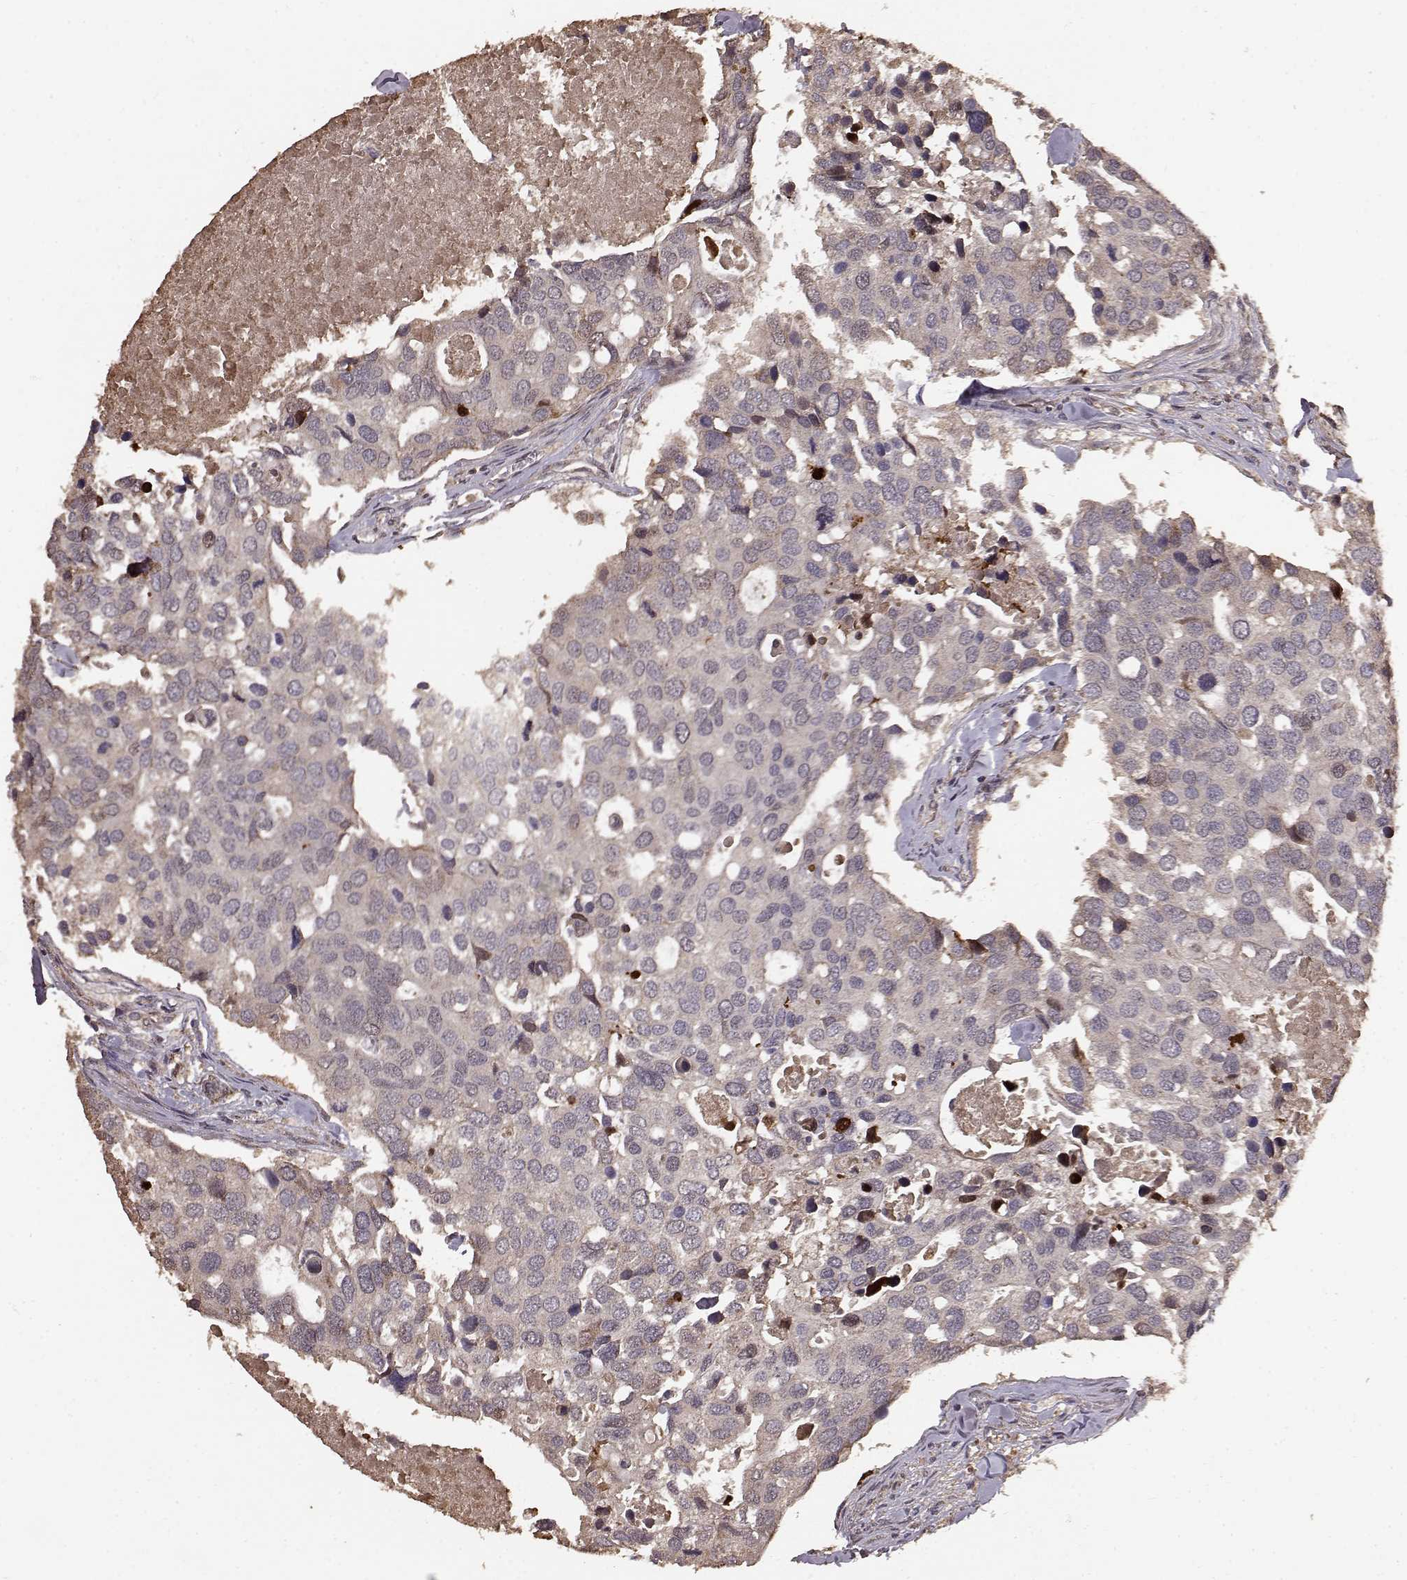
{"staining": {"intensity": "weak", "quantity": "25%-75%", "location": "cytoplasmic/membranous"}, "tissue": "breast cancer", "cell_type": "Tumor cells", "image_type": "cancer", "snomed": [{"axis": "morphology", "description": "Duct carcinoma"}, {"axis": "topography", "description": "Breast"}], "caption": "Weak cytoplasmic/membranous expression is identified in about 25%-75% of tumor cells in breast intraductal carcinoma.", "gene": "USP15", "patient": {"sex": "female", "age": 83}}